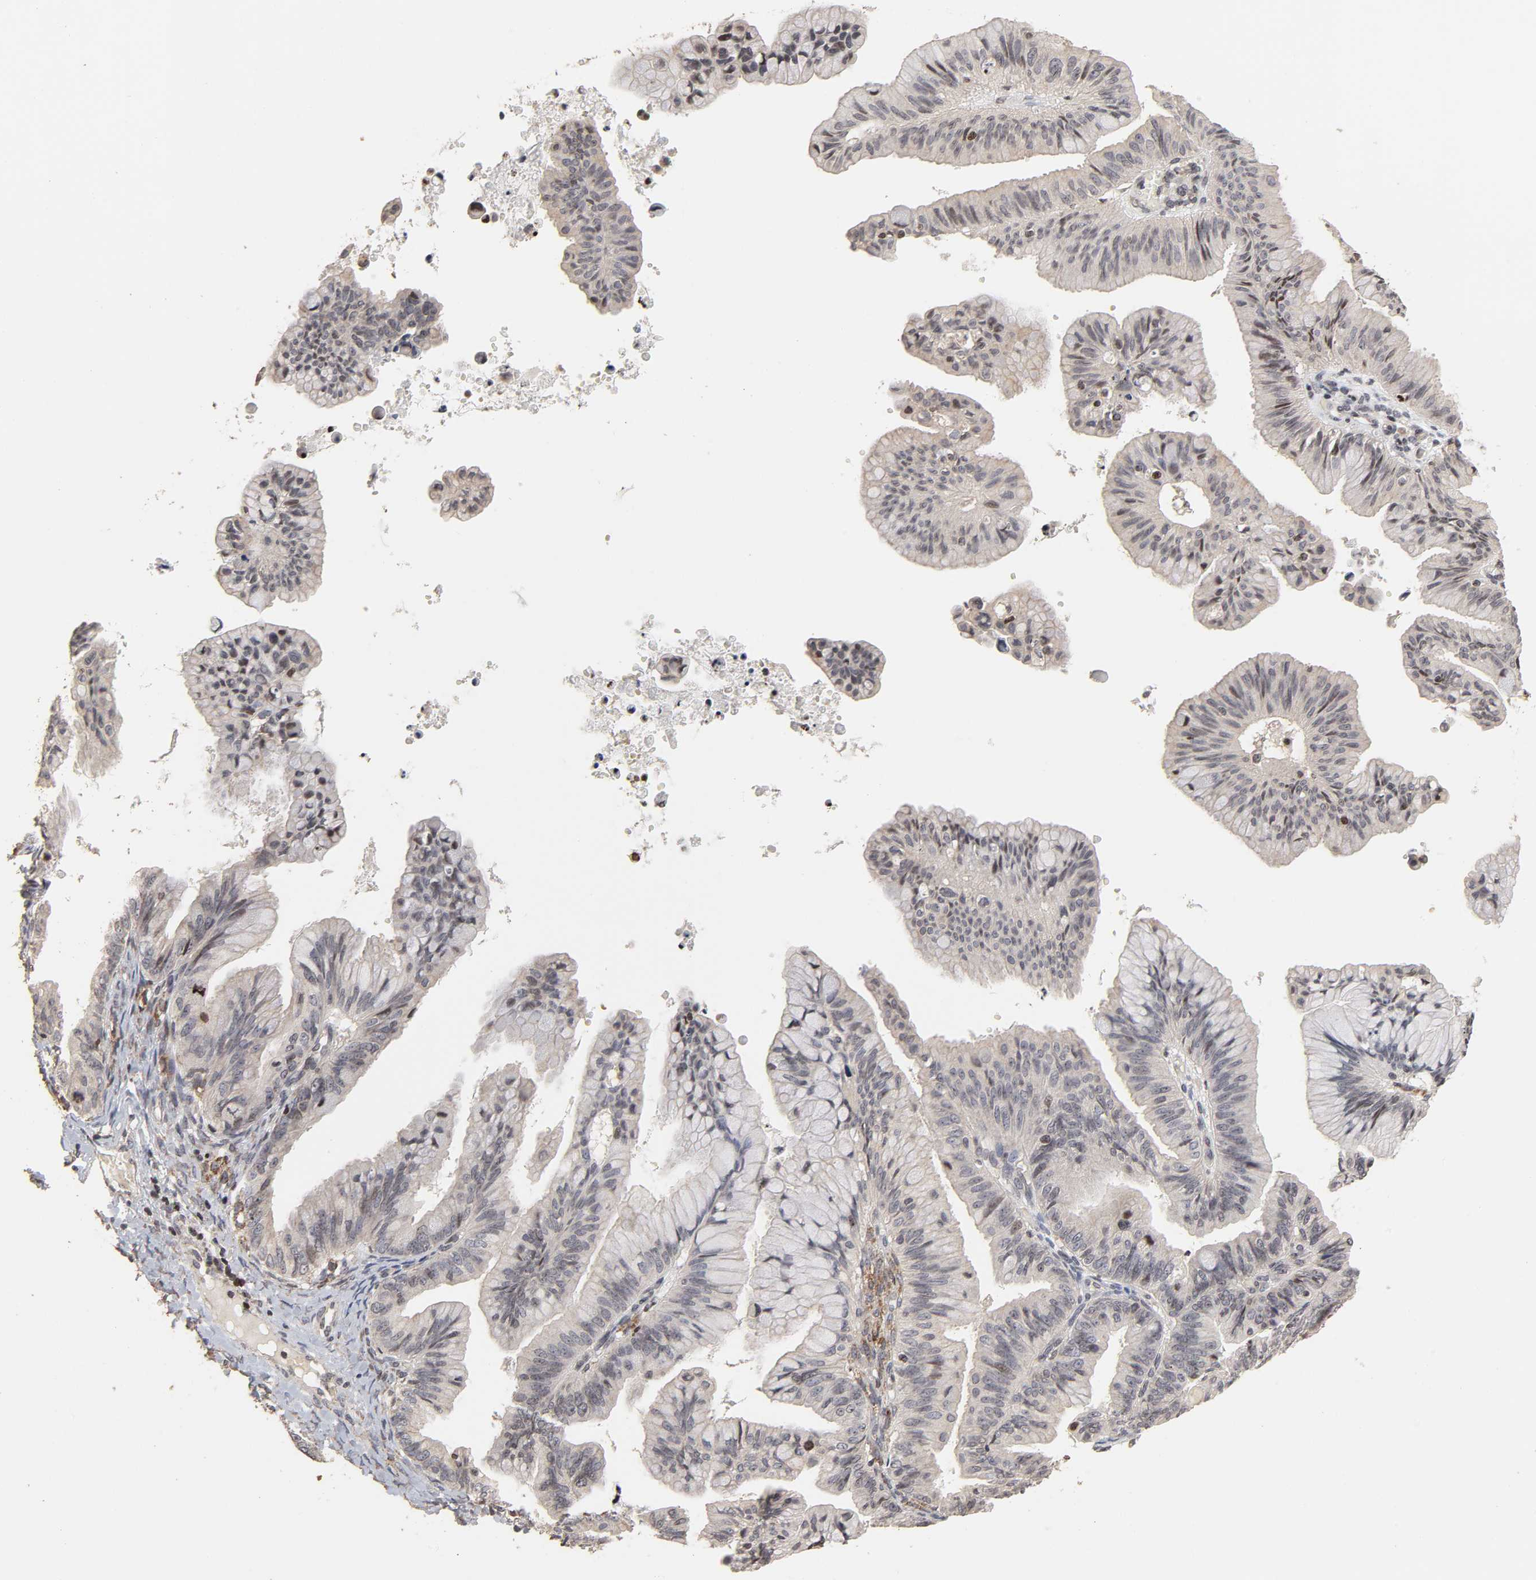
{"staining": {"intensity": "negative", "quantity": "none", "location": "none"}, "tissue": "ovarian cancer", "cell_type": "Tumor cells", "image_type": "cancer", "snomed": [{"axis": "morphology", "description": "Cystadenocarcinoma, mucinous, NOS"}, {"axis": "topography", "description": "Ovary"}], "caption": "High magnification brightfield microscopy of ovarian cancer (mucinous cystadenocarcinoma) stained with DAB (brown) and counterstained with hematoxylin (blue): tumor cells show no significant expression.", "gene": "ZNF473", "patient": {"sex": "female", "age": 36}}